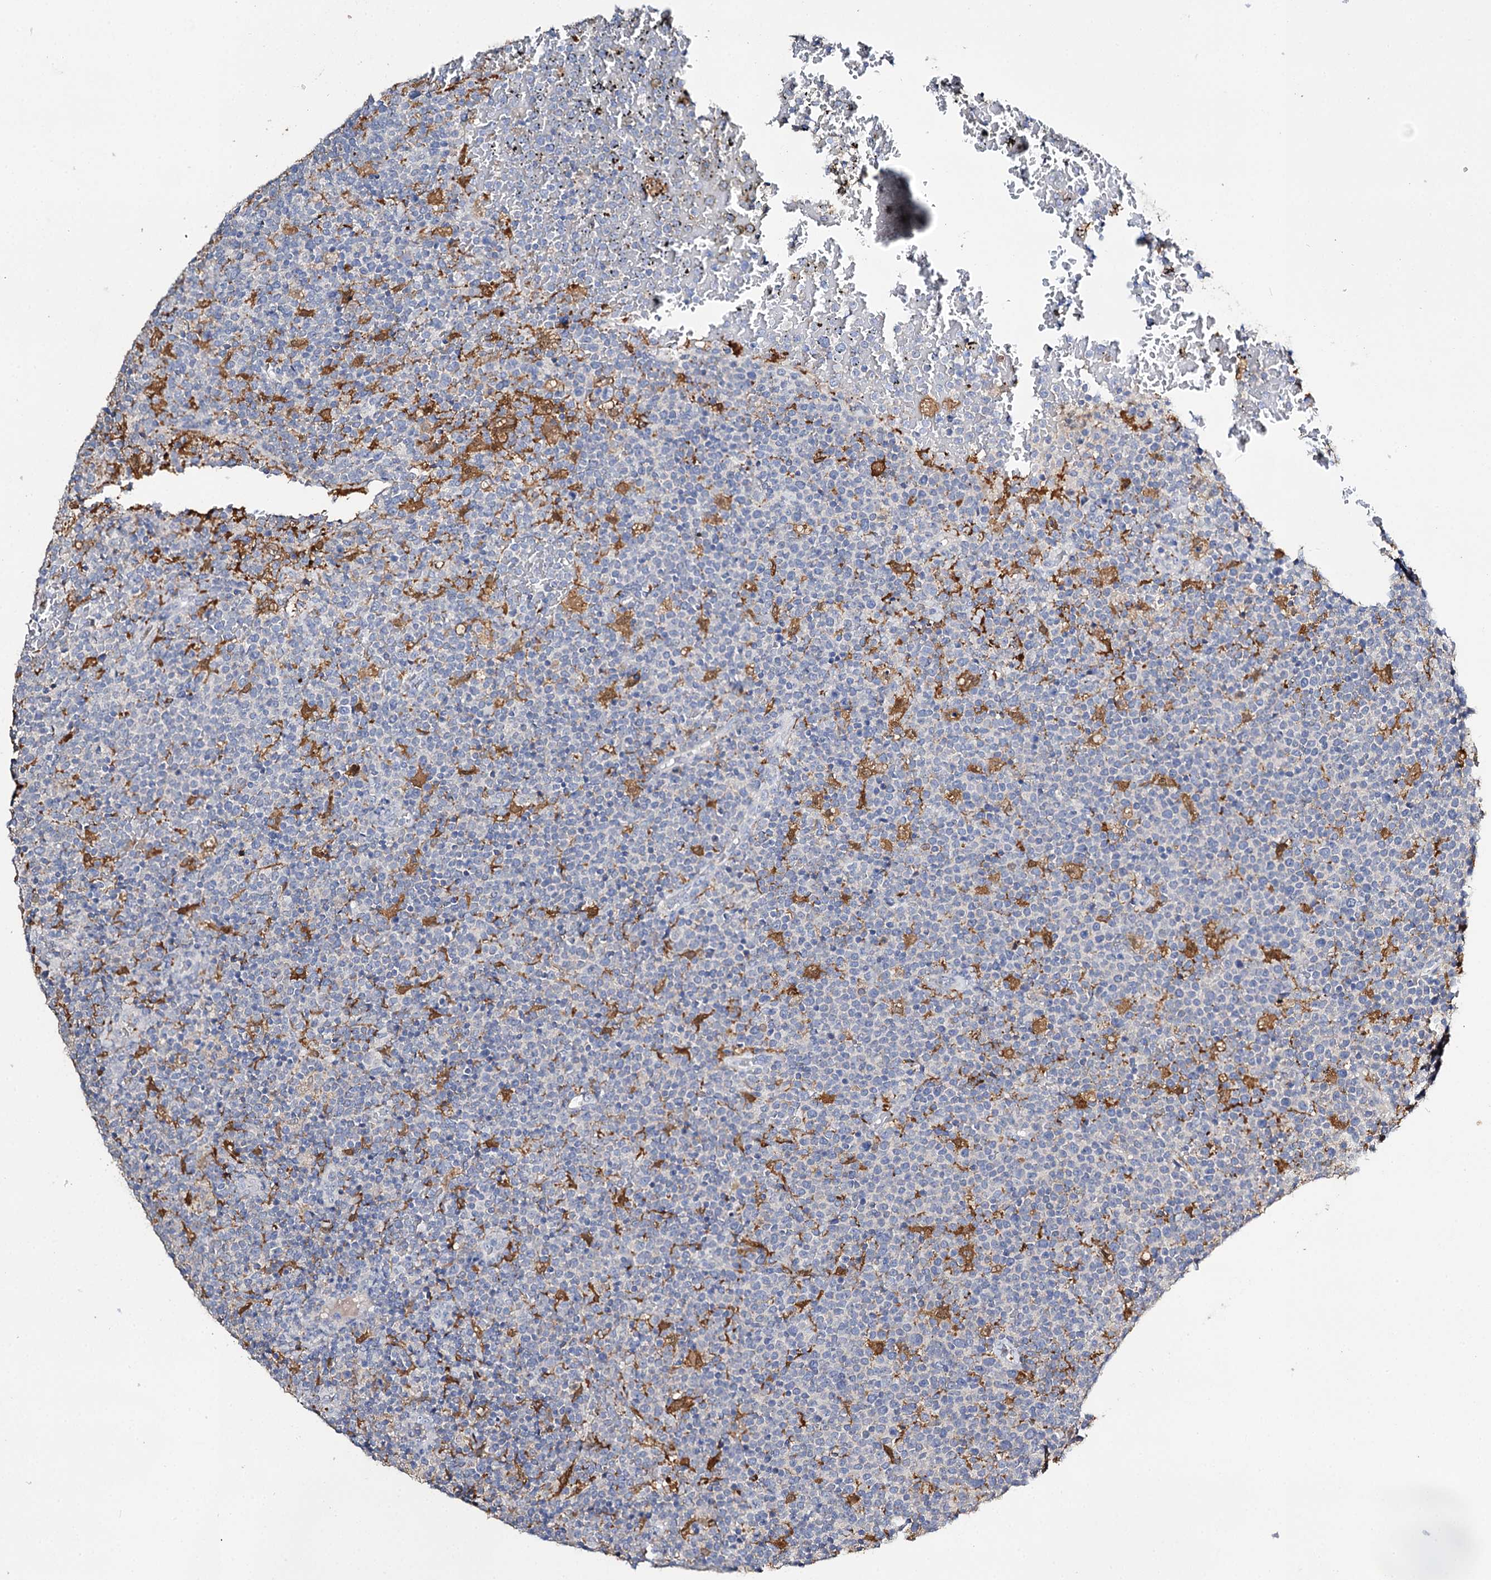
{"staining": {"intensity": "negative", "quantity": "none", "location": "none"}, "tissue": "lymphoma", "cell_type": "Tumor cells", "image_type": "cancer", "snomed": [{"axis": "morphology", "description": "Malignant lymphoma, non-Hodgkin's type, High grade"}, {"axis": "topography", "description": "Lymph node"}], "caption": "Lymphoma was stained to show a protein in brown. There is no significant expression in tumor cells.", "gene": "DNAH6", "patient": {"sex": "male", "age": 61}}